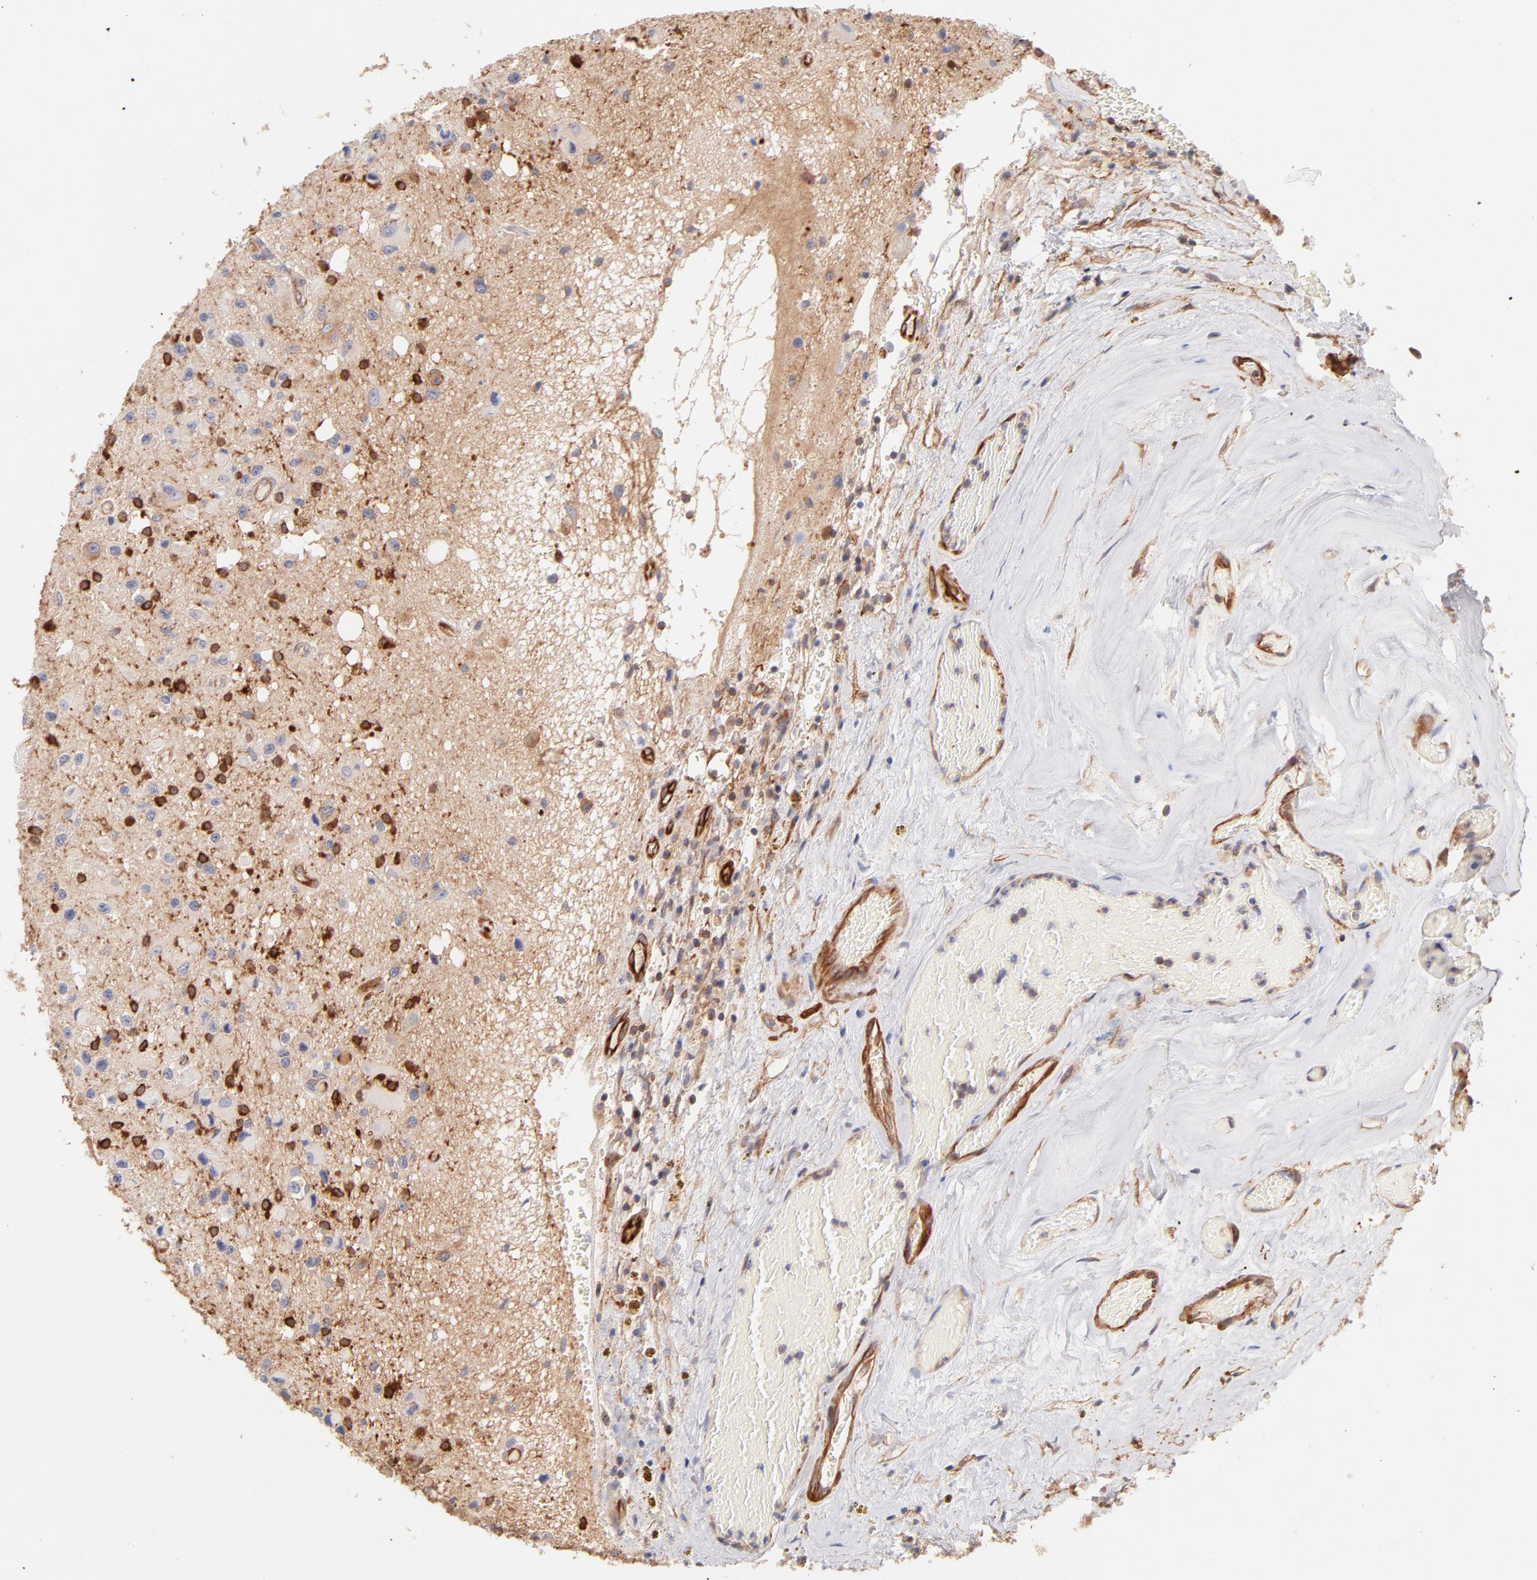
{"staining": {"intensity": "strong", "quantity": "25%-75%", "location": "cytoplasmic/membranous"}, "tissue": "glioma", "cell_type": "Tumor cells", "image_type": "cancer", "snomed": [{"axis": "morphology", "description": "Glioma, malignant, Low grade"}, {"axis": "topography", "description": "Brain"}], "caption": "Human glioma stained with a brown dye shows strong cytoplasmic/membranous positive positivity in approximately 25%-75% of tumor cells.", "gene": "LDLRAP1", "patient": {"sex": "male", "age": 58}}